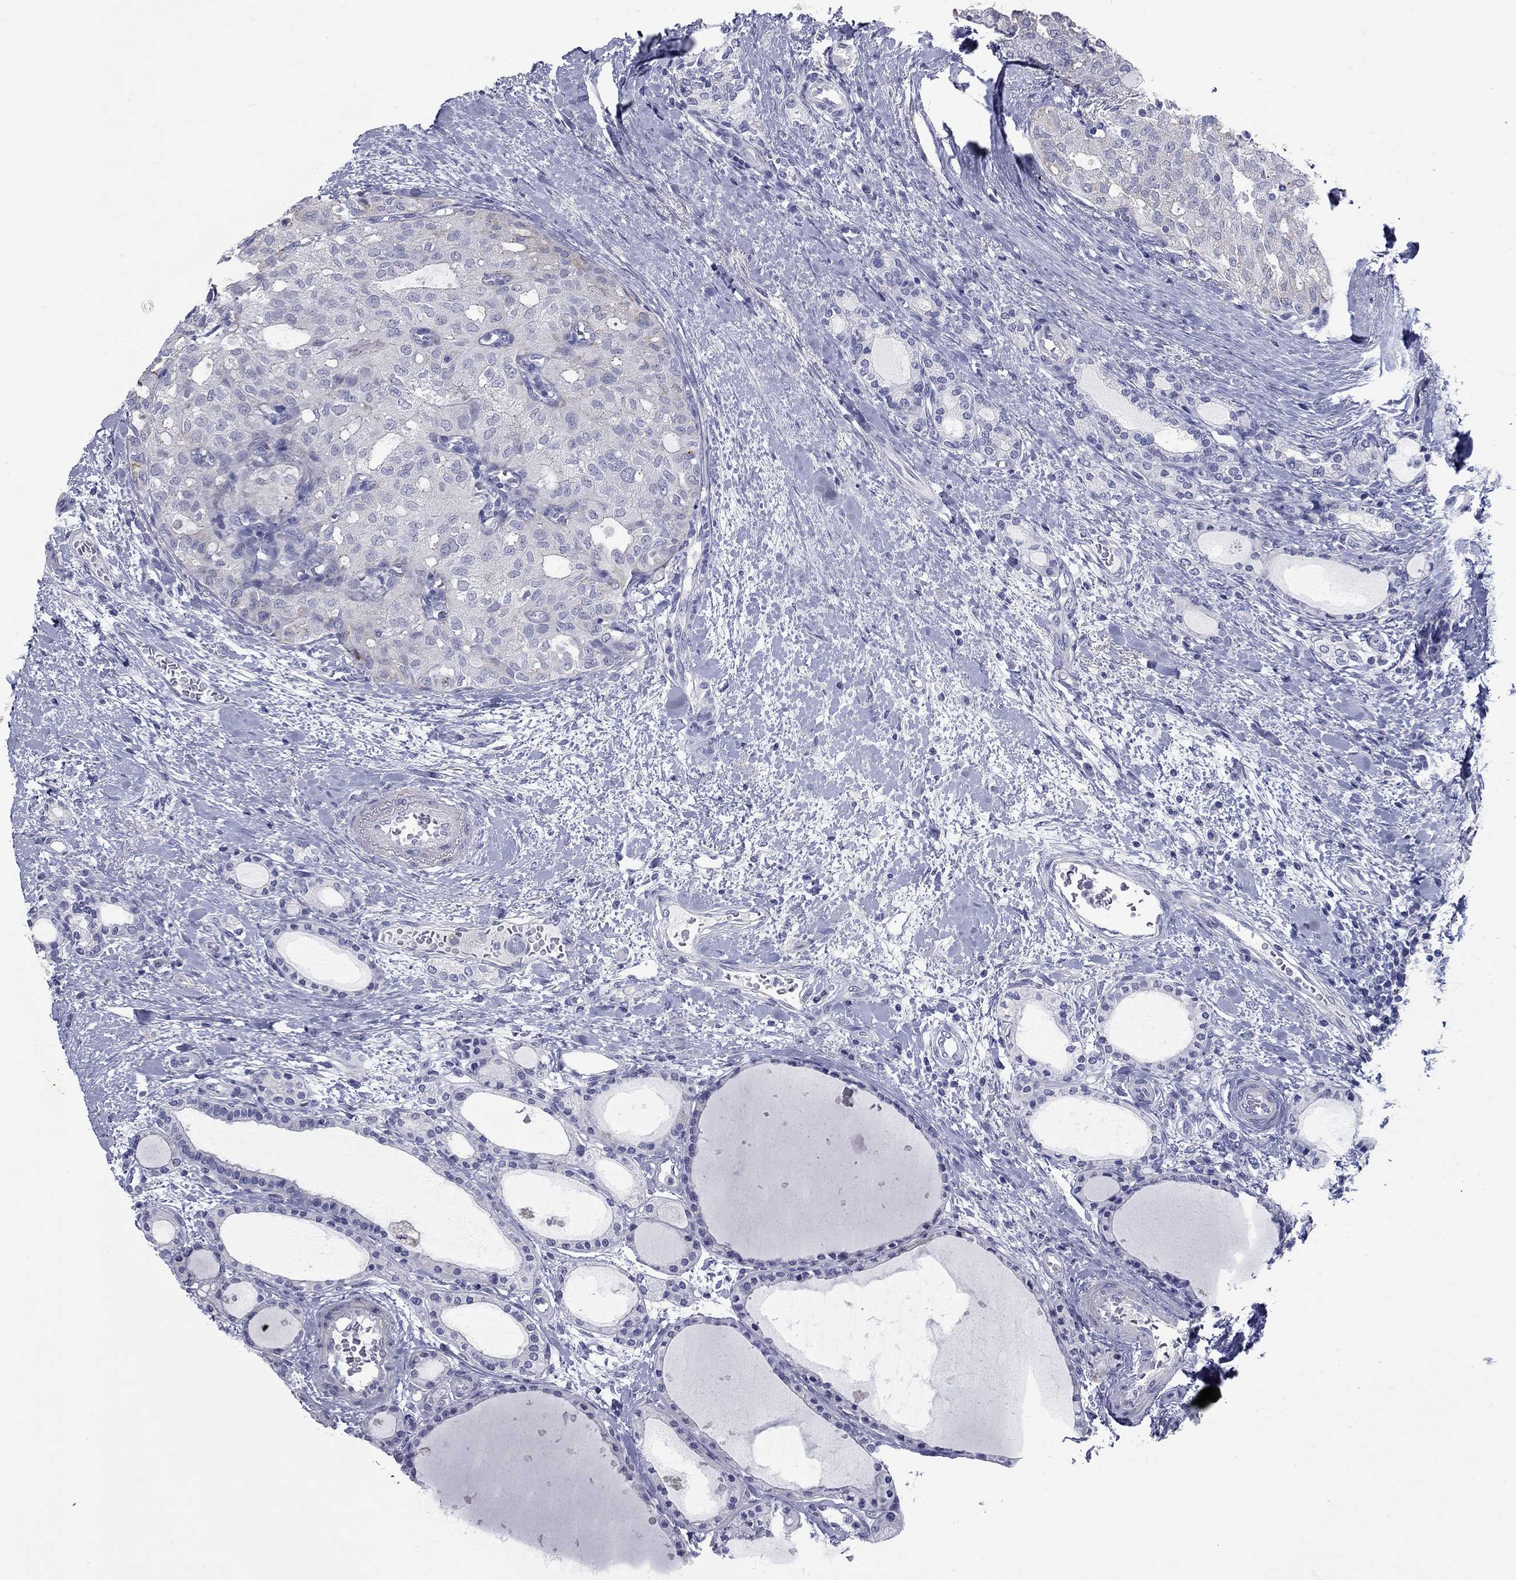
{"staining": {"intensity": "negative", "quantity": "none", "location": "none"}, "tissue": "thyroid cancer", "cell_type": "Tumor cells", "image_type": "cancer", "snomed": [{"axis": "morphology", "description": "Follicular adenoma carcinoma, NOS"}, {"axis": "topography", "description": "Thyroid gland"}], "caption": "Tumor cells show no significant protein positivity in follicular adenoma carcinoma (thyroid).", "gene": "KIRREL2", "patient": {"sex": "male", "age": 75}}